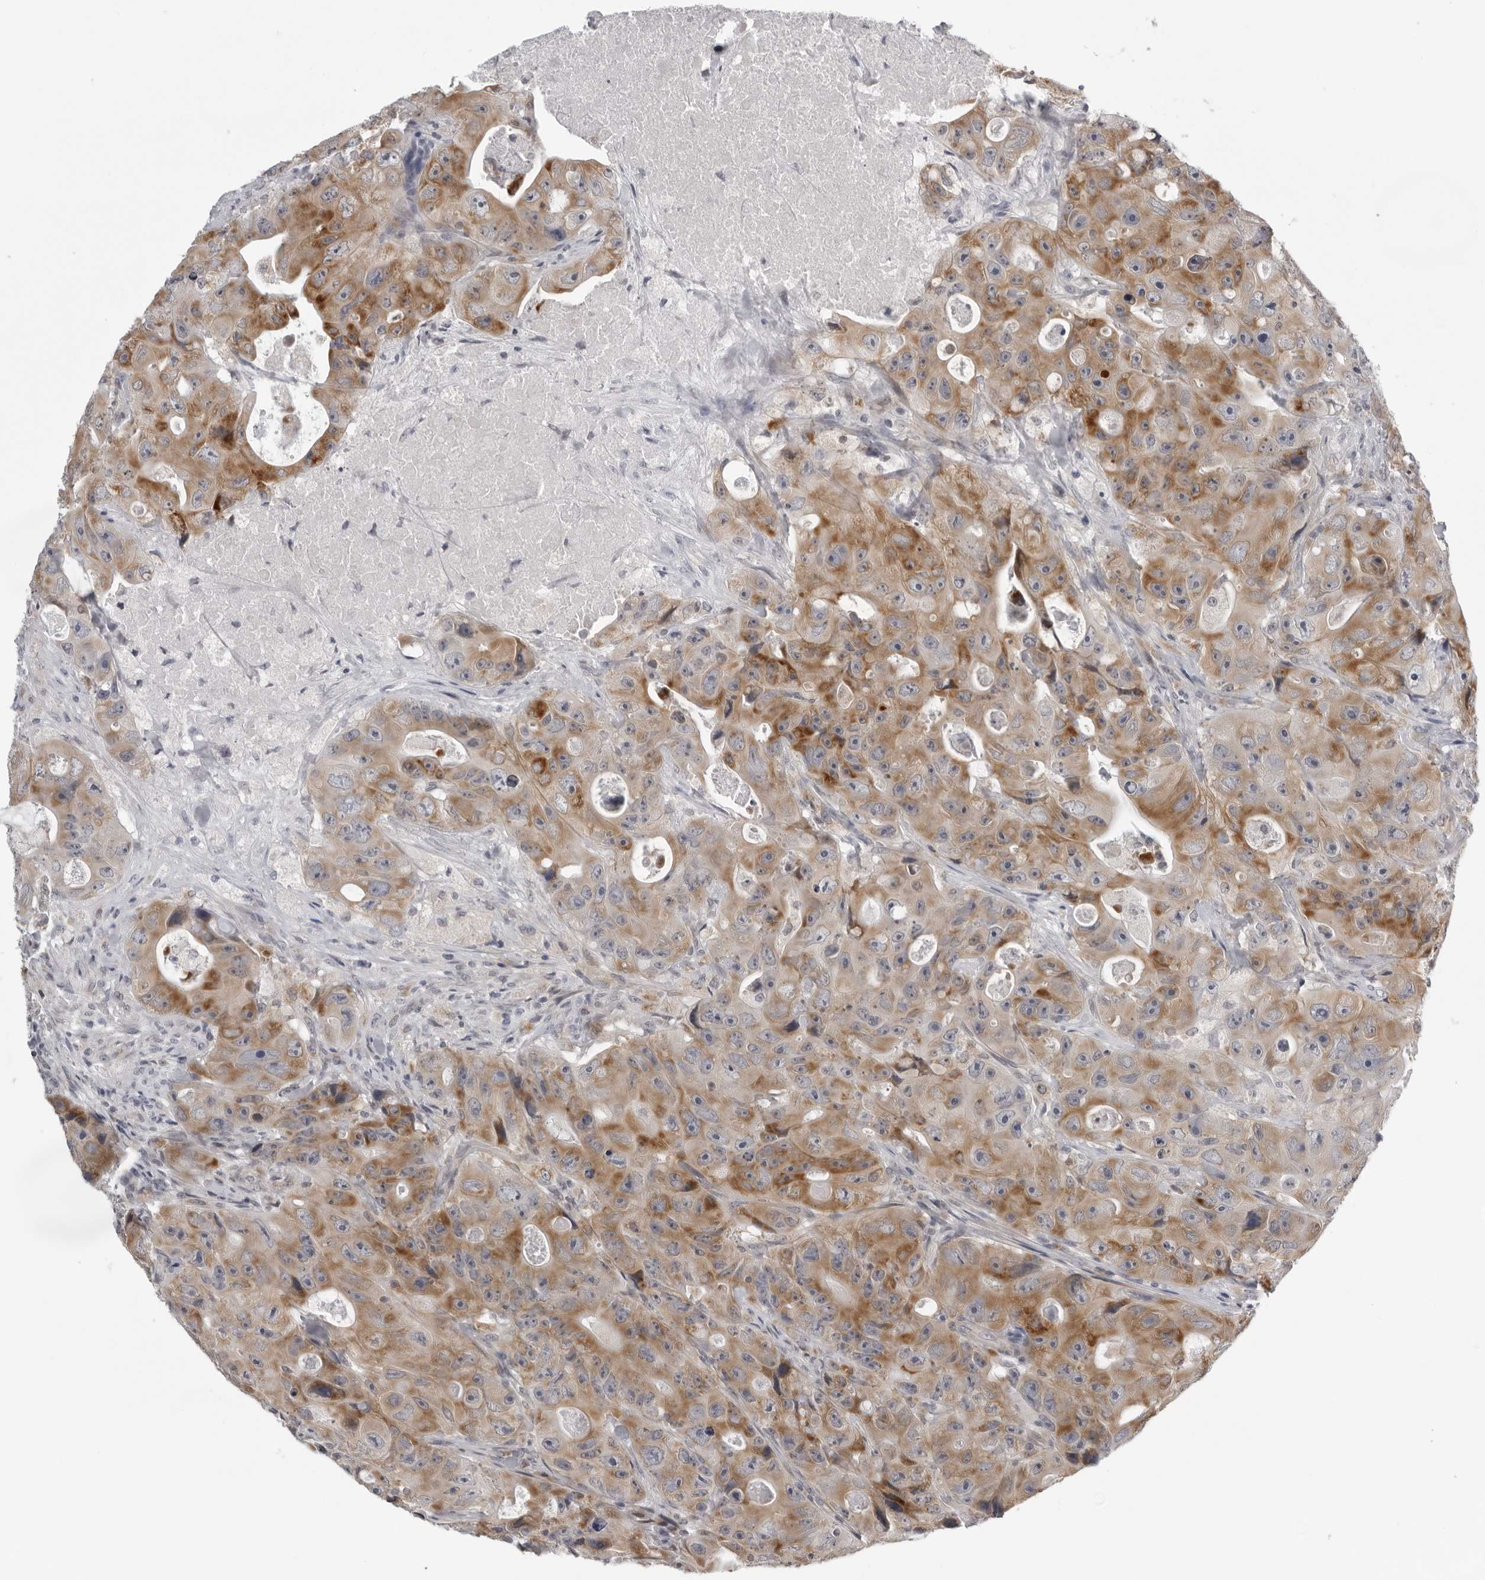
{"staining": {"intensity": "moderate", "quantity": "25%-75%", "location": "cytoplasmic/membranous"}, "tissue": "colorectal cancer", "cell_type": "Tumor cells", "image_type": "cancer", "snomed": [{"axis": "morphology", "description": "Adenocarcinoma, NOS"}, {"axis": "topography", "description": "Colon"}], "caption": "Human colorectal adenocarcinoma stained for a protein (brown) exhibits moderate cytoplasmic/membranous positive expression in approximately 25%-75% of tumor cells.", "gene": "CPT2", "patient": {"sex": "female", "age": 46}}